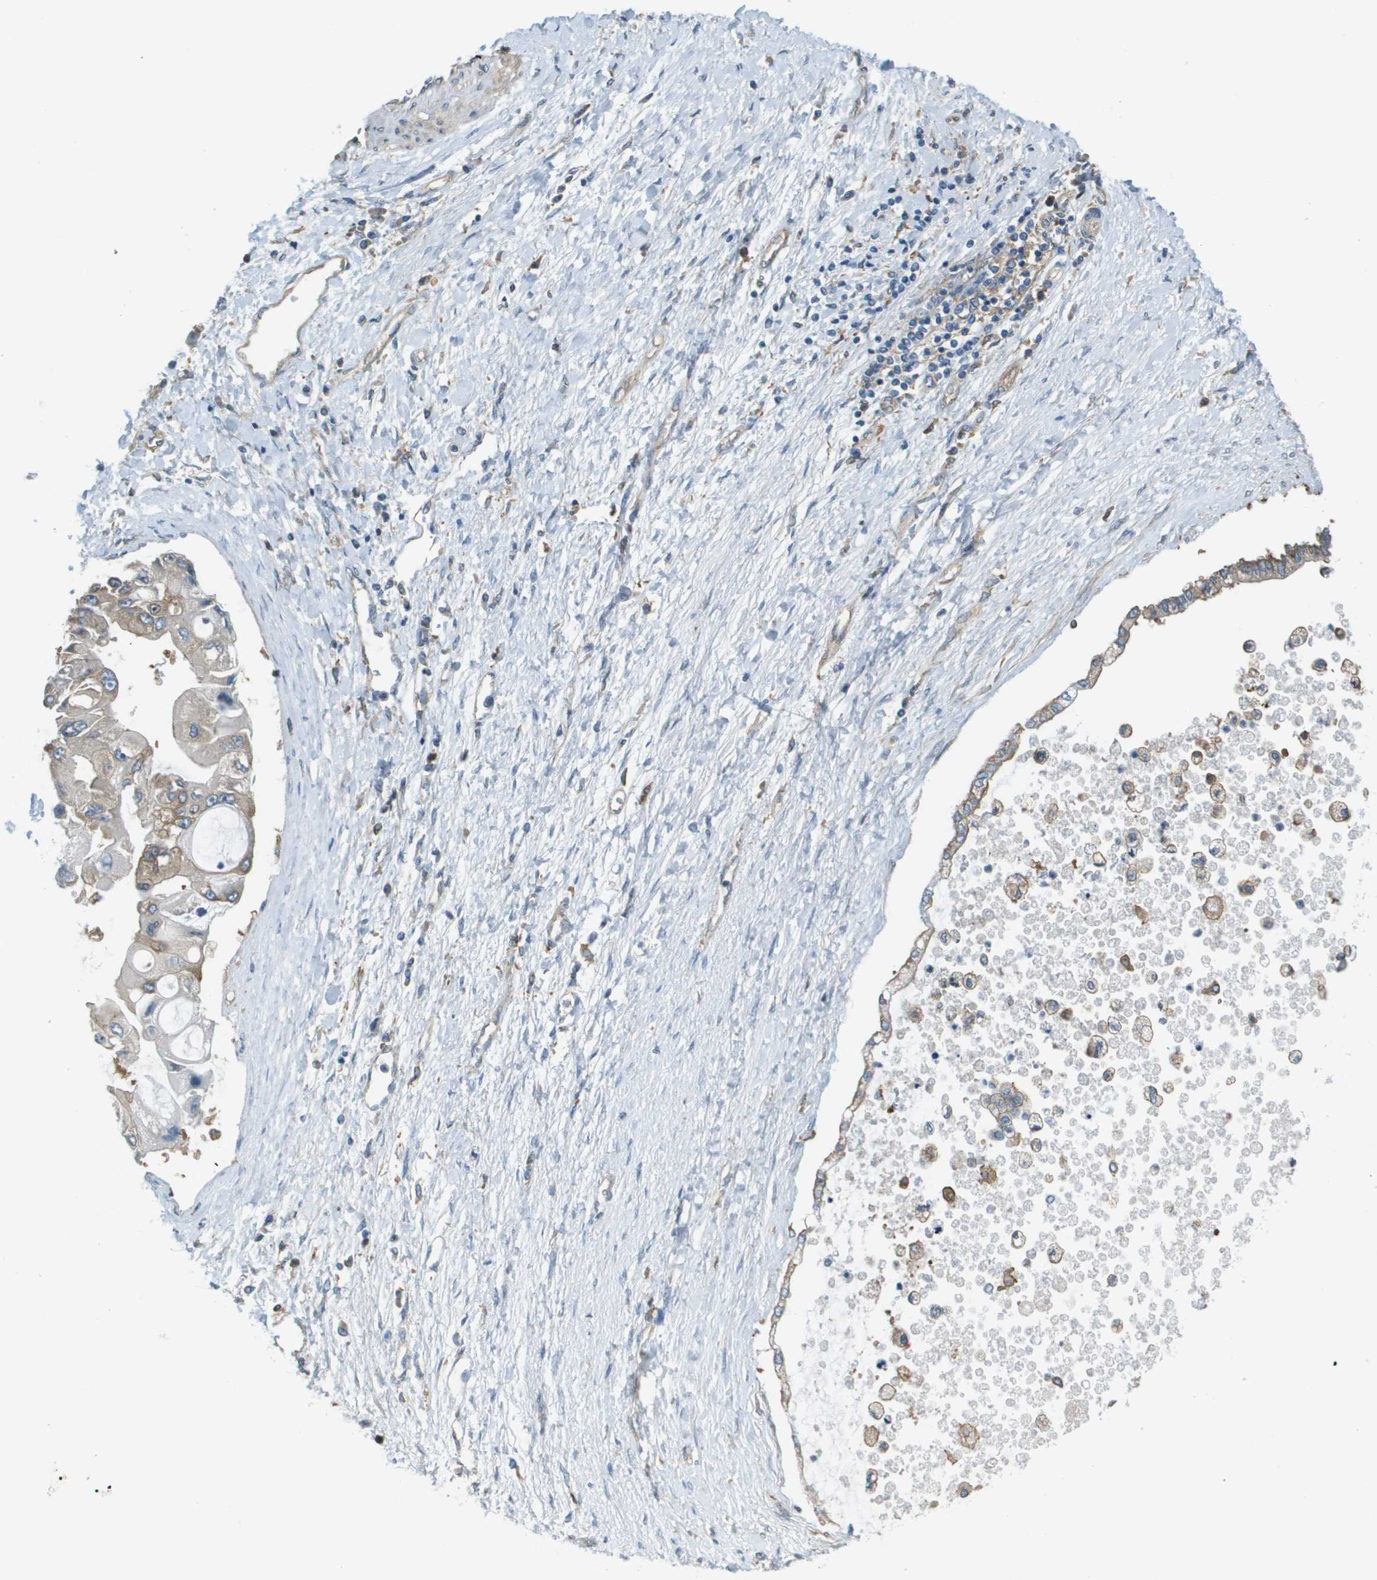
{"staining": {"intensity": "weak", "quantity": "25%-75%", "location": "cytoplasmic/membranous"}, "tissue": "liver cancer", "cell_type": "Tumor cells", "image_type": "cancer", "snomed": [{"axis": "morphology", "description": "Cholangiocarcinoma"}, {"axis": "topography", "description": "Liver"}], "caption": "Tumor cells exhibit low levels of weak cytoplasmic/membranous positivity in about 25%-75% of cells in human liver cholangiocarcinoma. (IHC, brightfield microscopy, high magnification).", "gene": "CORO1B", "patient": {"sex": "male", "age": 50}}